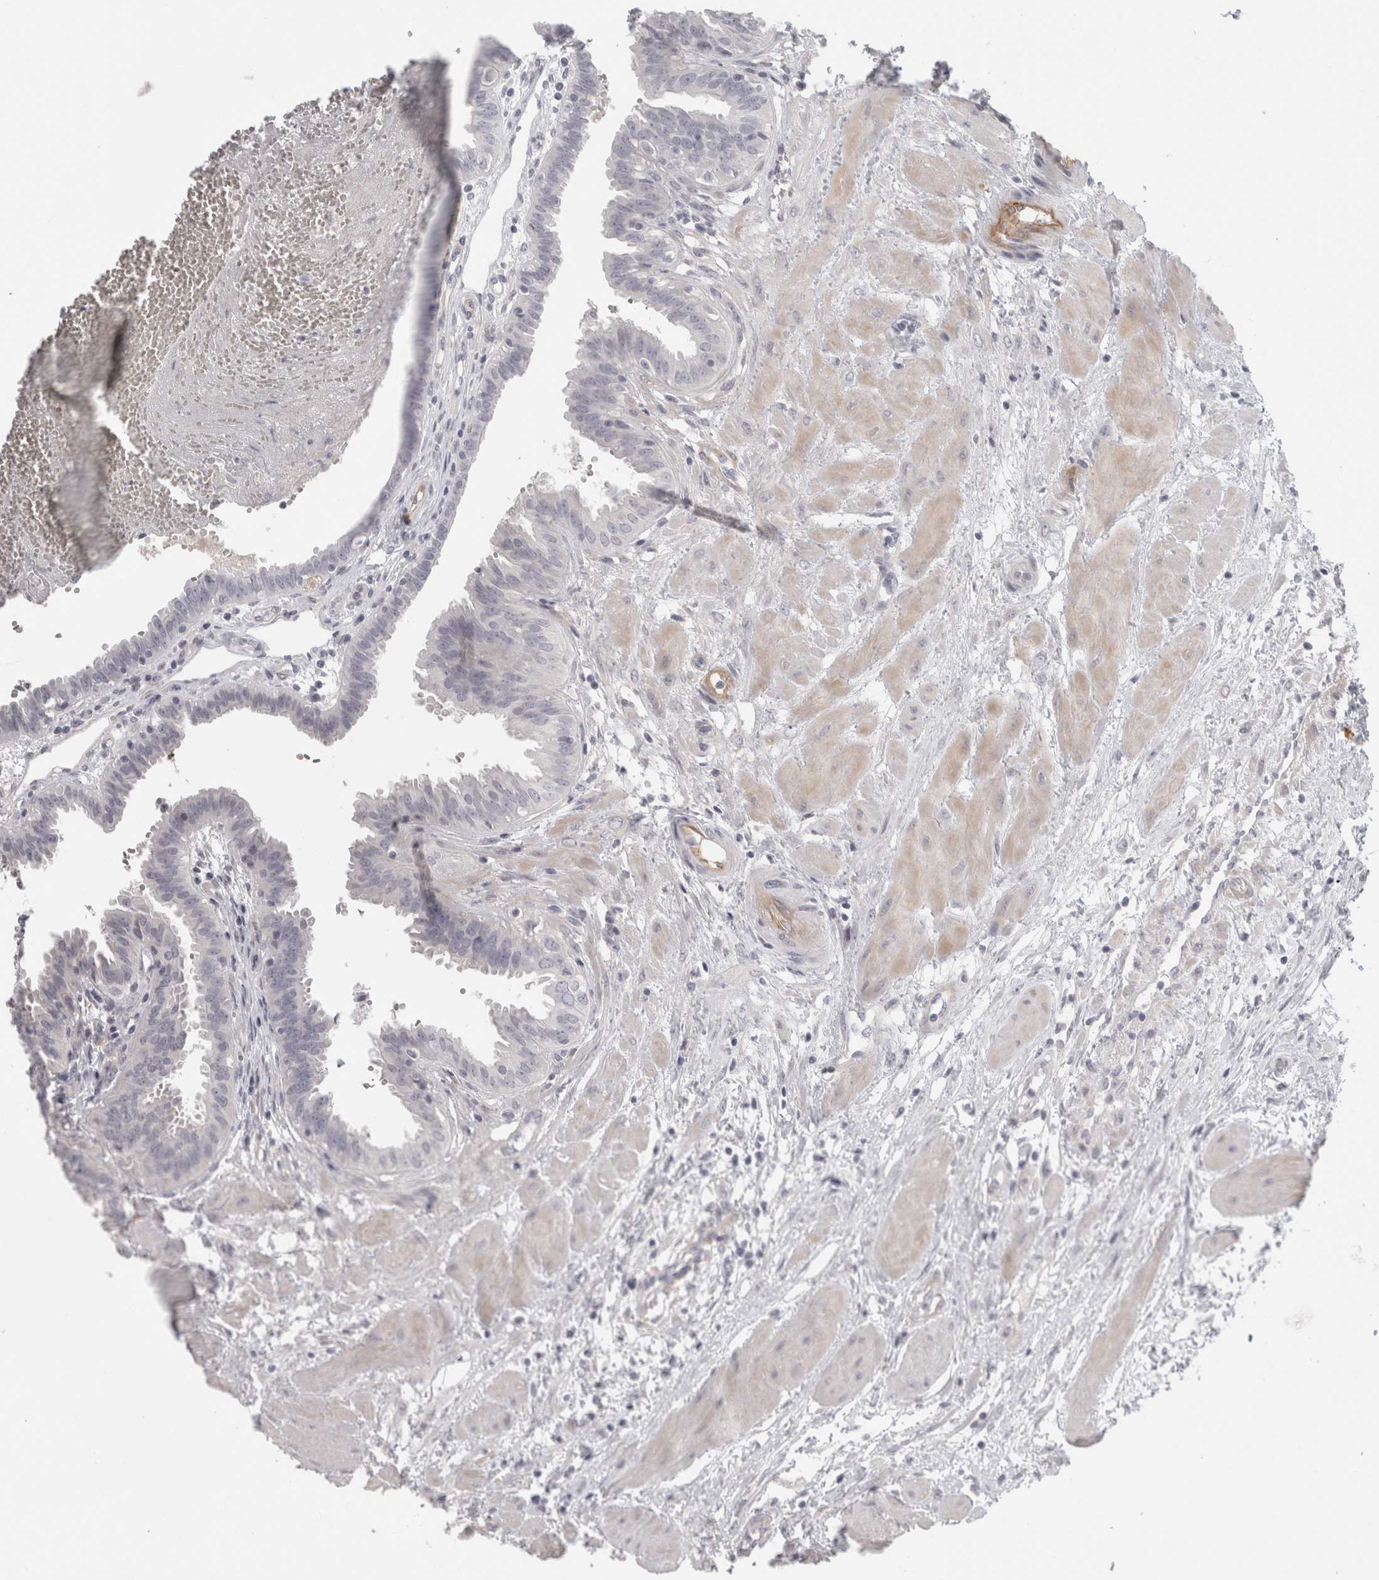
{"staining": {"intensity": "negative", "quantity": "none", "location": "none"}, "tissue": "fallopian tube", "cell_type": "Glandular cells", "image_type": "normal", "snomed": [{"axis": "morphology", "description": "Normal tissue, NOS"}, {"axis": "topography", "description": "Fallopian tube"}, {"axis": "topography", "description": "Placenta"}], "caption": "Glandular cells show no significant protein expression in benign fallopian tube. (Stains: DAB (3,3'-diaminobenzidine) immunohistochemistry with hematoxylin counter stain, Microscopy: brightfield microscopy at high magnification).", "gene": "FBLIM1", "patient": {"sex": "female", "age": 32}}